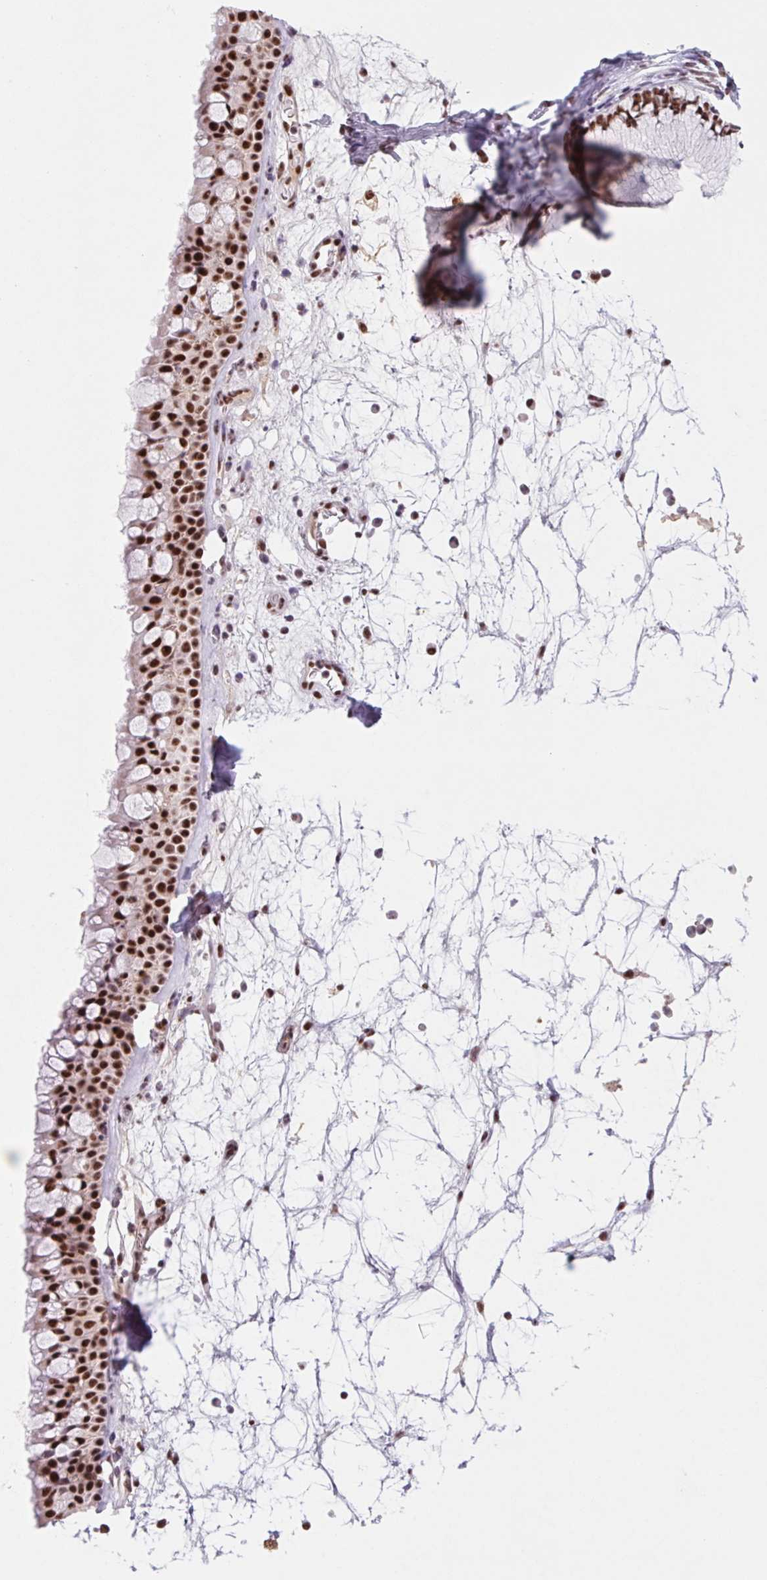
{"staining": {"intensity": "strong", "quantity": ">75%", "location": "nuclear"}, "tissue": "nasopharynx", "cell_type": "Respiratory epithelial cells", "image_type": "normal", "snomed": [{"axis": "morphology", "description": "Normal tissue, NOS"}, {"axis": "topography", "description": "Nasopharynx"}], "caption": "Immunohistochemical staining of normal human nasopharynx exhibits strong nuclear protein positivity in about >75% of respiratory epithelial cells. The protein of interest is stained brown, and the nuclei are stained in blue (DAB (3,3'-diaminobenzidine) IHC with brightfield microscopy, high magnification).", "gene": "DPPA5", "patient": {"sex": "male", "age": 68}}